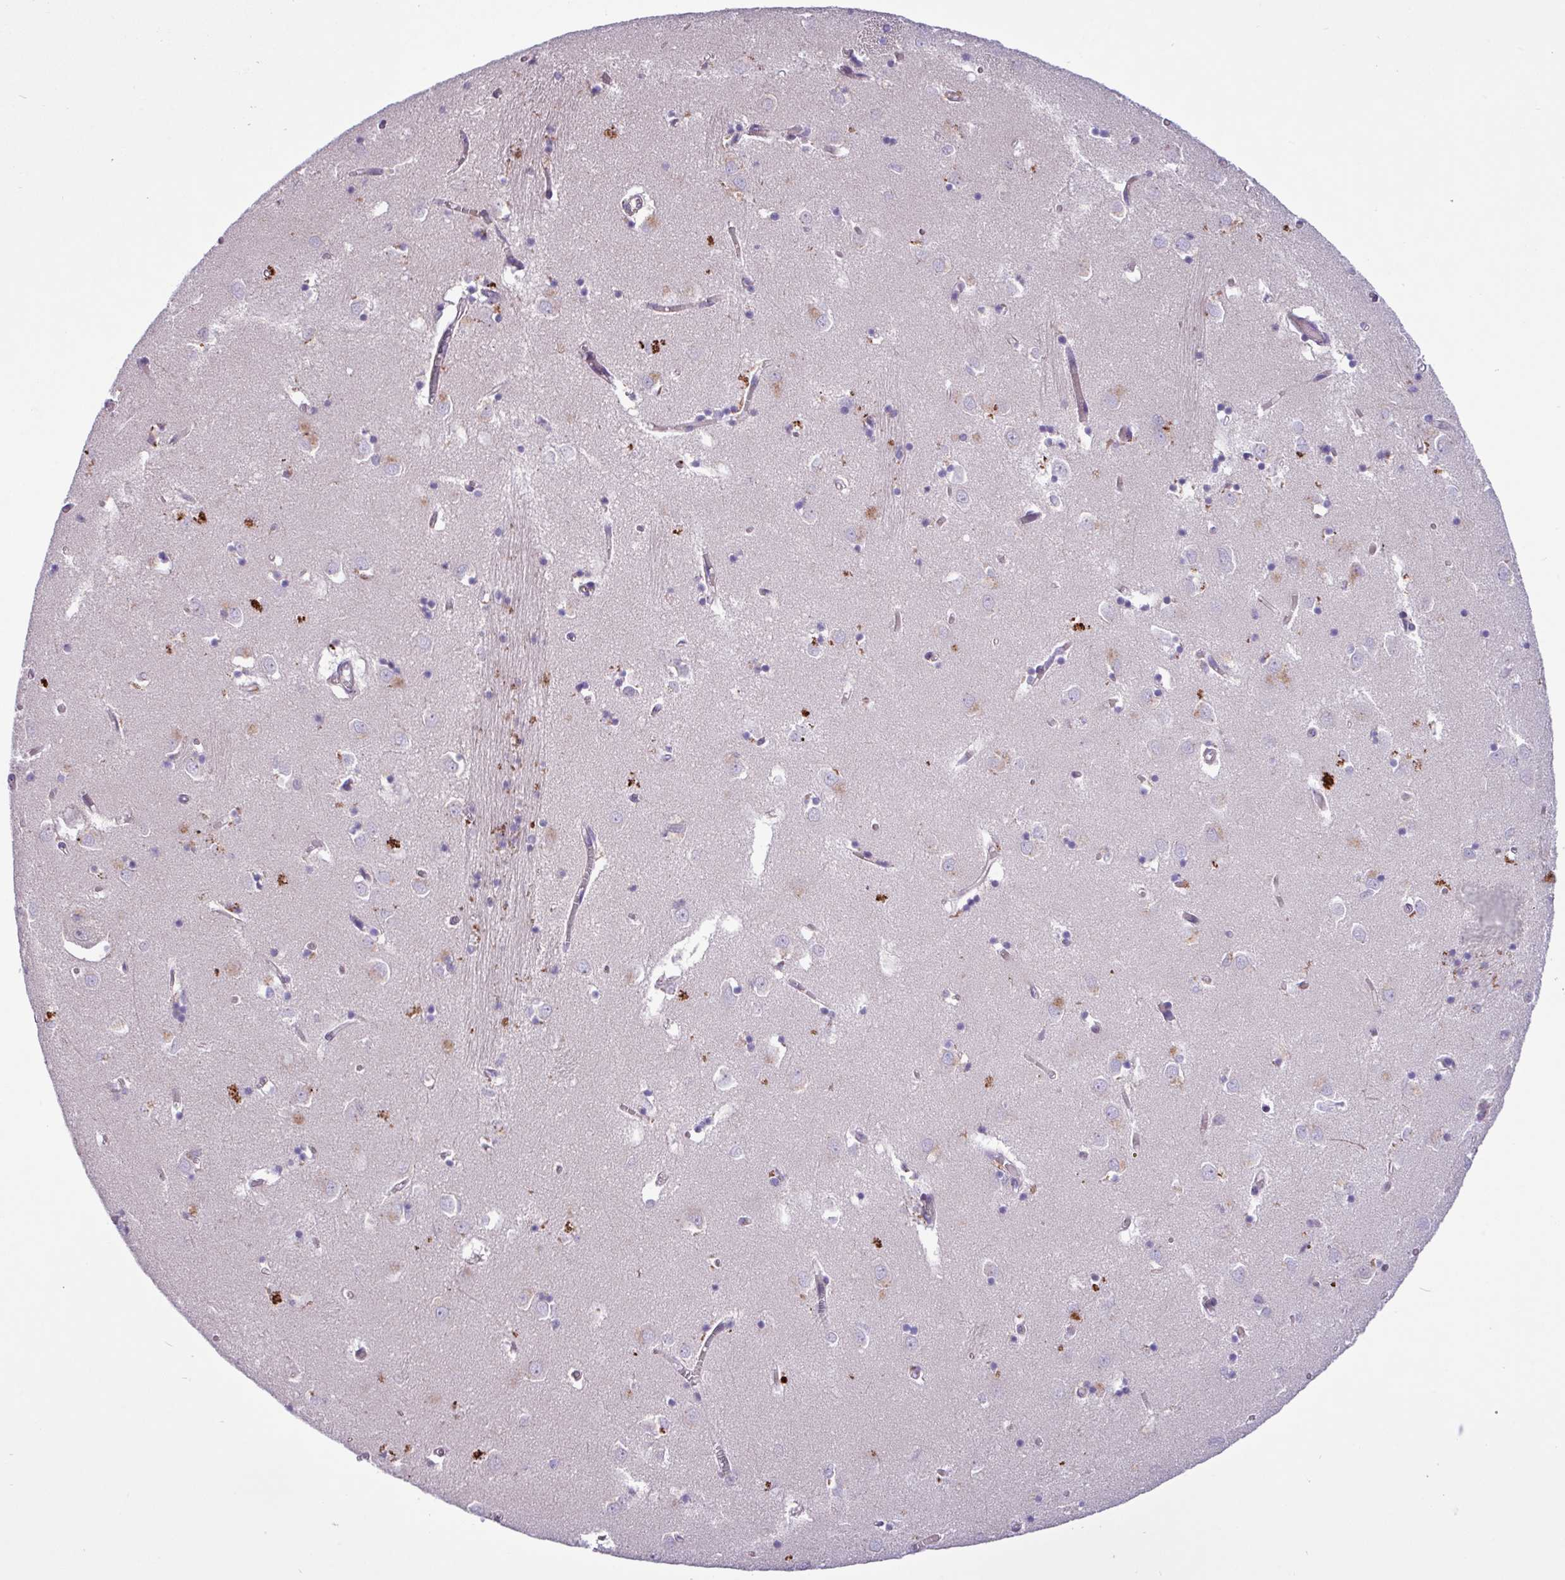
{"staining": {"intensity": "negative", "quantity": "none", "location": "none"}, "tissue": "caudate", "cell_type": "Glial cells", "image_type": "normal", "snomed": [{"axis": "morphology", "description": "Normal tissue, NOS"}, {"axis": "topography", "description": "Lateral ventricle wall"}], "caption": "Human caudate stained for a protein using immunohistochemistry shows no positivity in glial cells.", "gene": "SPINK8", "patient": {"sex": "male", "age": 70}}